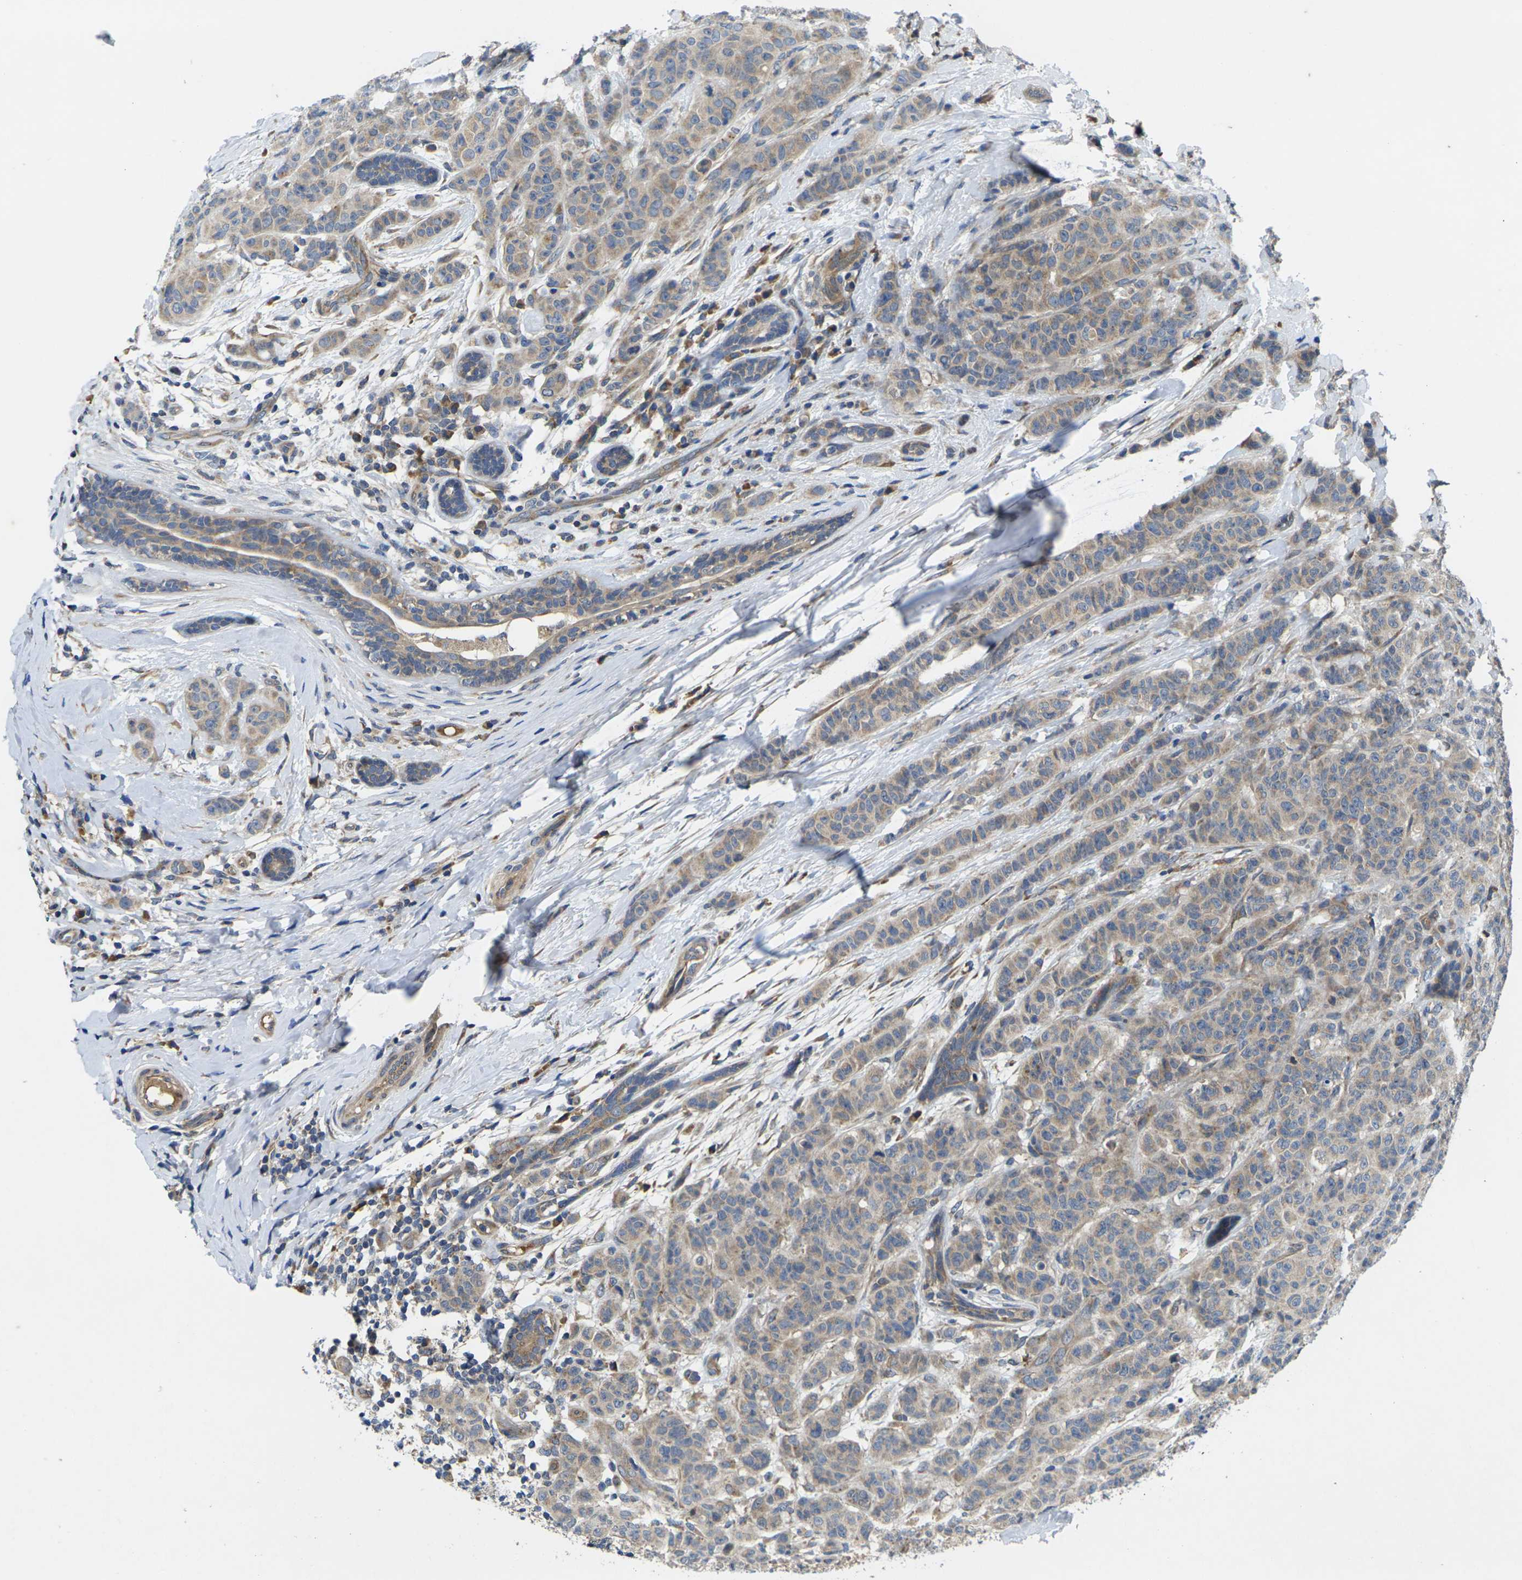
{"staining": {"intensity": "weak", "quantity": ">75%", "location": "cytoplasmic/membranous"}, "tissue": "breast cancer", "cell_type": "Tumor cells", "image_type": "cancer", "snomed": [{"axis": "morphology", "description": "Normal tissue, NOS"}, {"axis": "morphology", "description": "Duct carcinoma"}, {"axis": "topography", "description": "Breast"}], "caption": "Tumor cells demonstrate low levels of weak cytoplasmic/membranous positivity in approximately >75% of cells in human invasive ductal carcinoma (breast).", "gene": "KIF1B", "patient": {"sex": "female", "age": 40}}